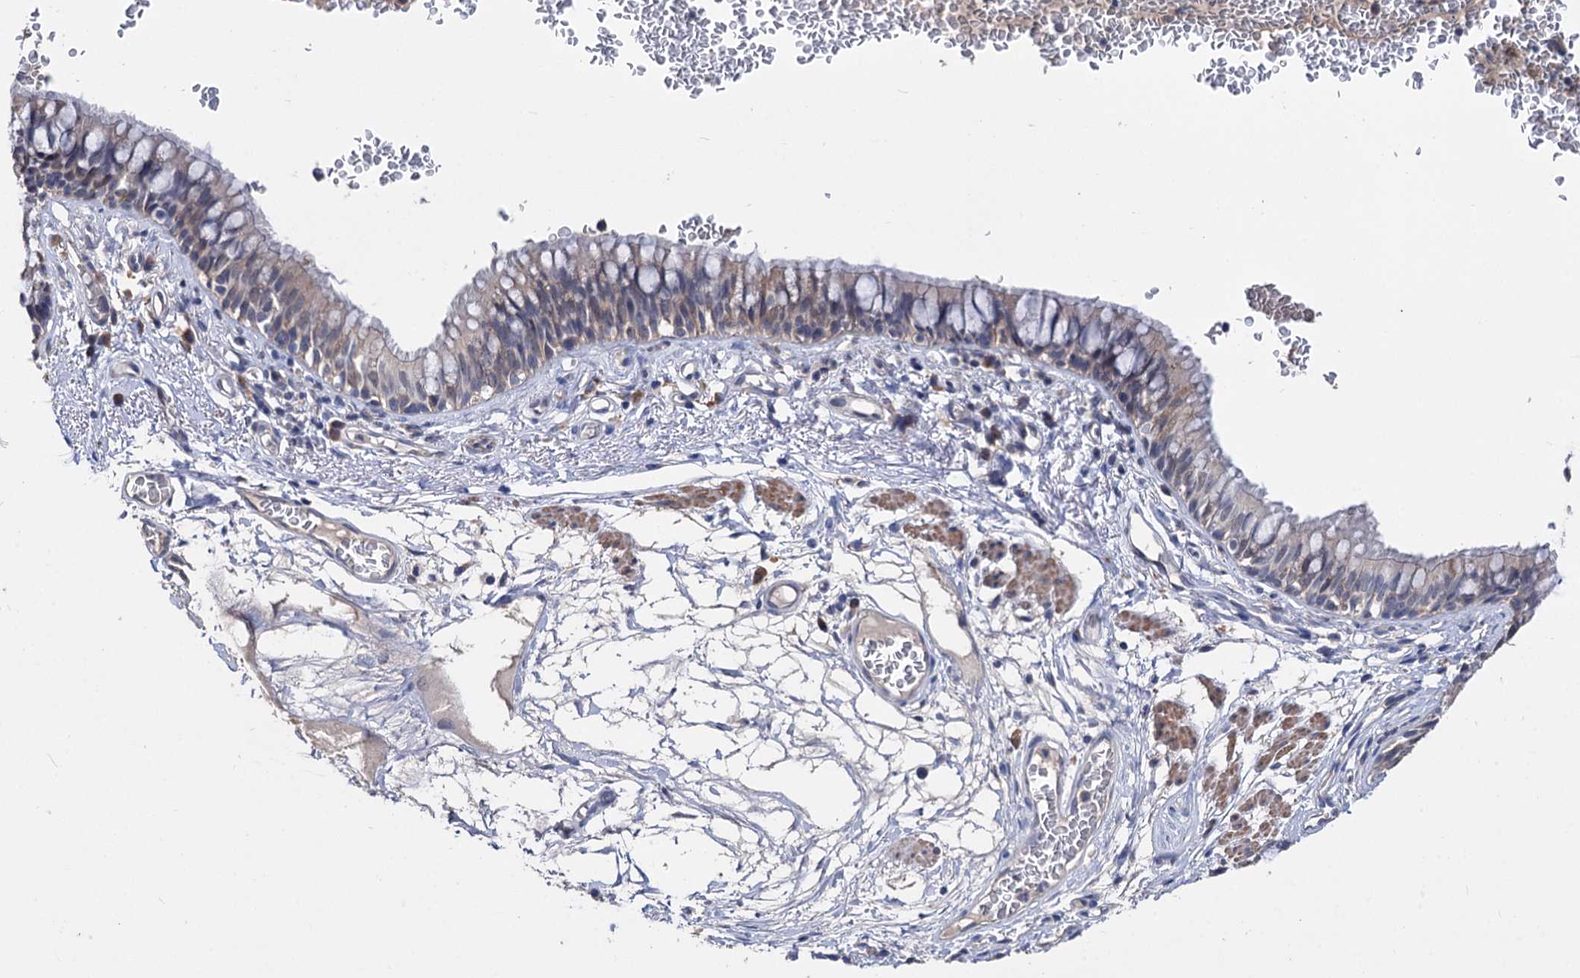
{"staining": {"intensity": "weak", "quantity": "<25%", "location": "cytoplasmic/membranous"}, "tissue": "bronchus", "cell_type": "Respiratory epithelial cells", "image_type": "normal", "snomed": [{"axis": "morphology", "description": "Normal tissue, NOS"}, {"axis": "topography", "description": "Cartilage tissue"}, {"axis": "topography", "description": "Bronchus"}], "caption": "Immunohistochemistry (IHC) image of normal human bronchus stained for a protein (brown), which displays no staining in respiratory epithelial cells.", "gene": "CLPB", "patient": {"sex": "female", "age": 36}}